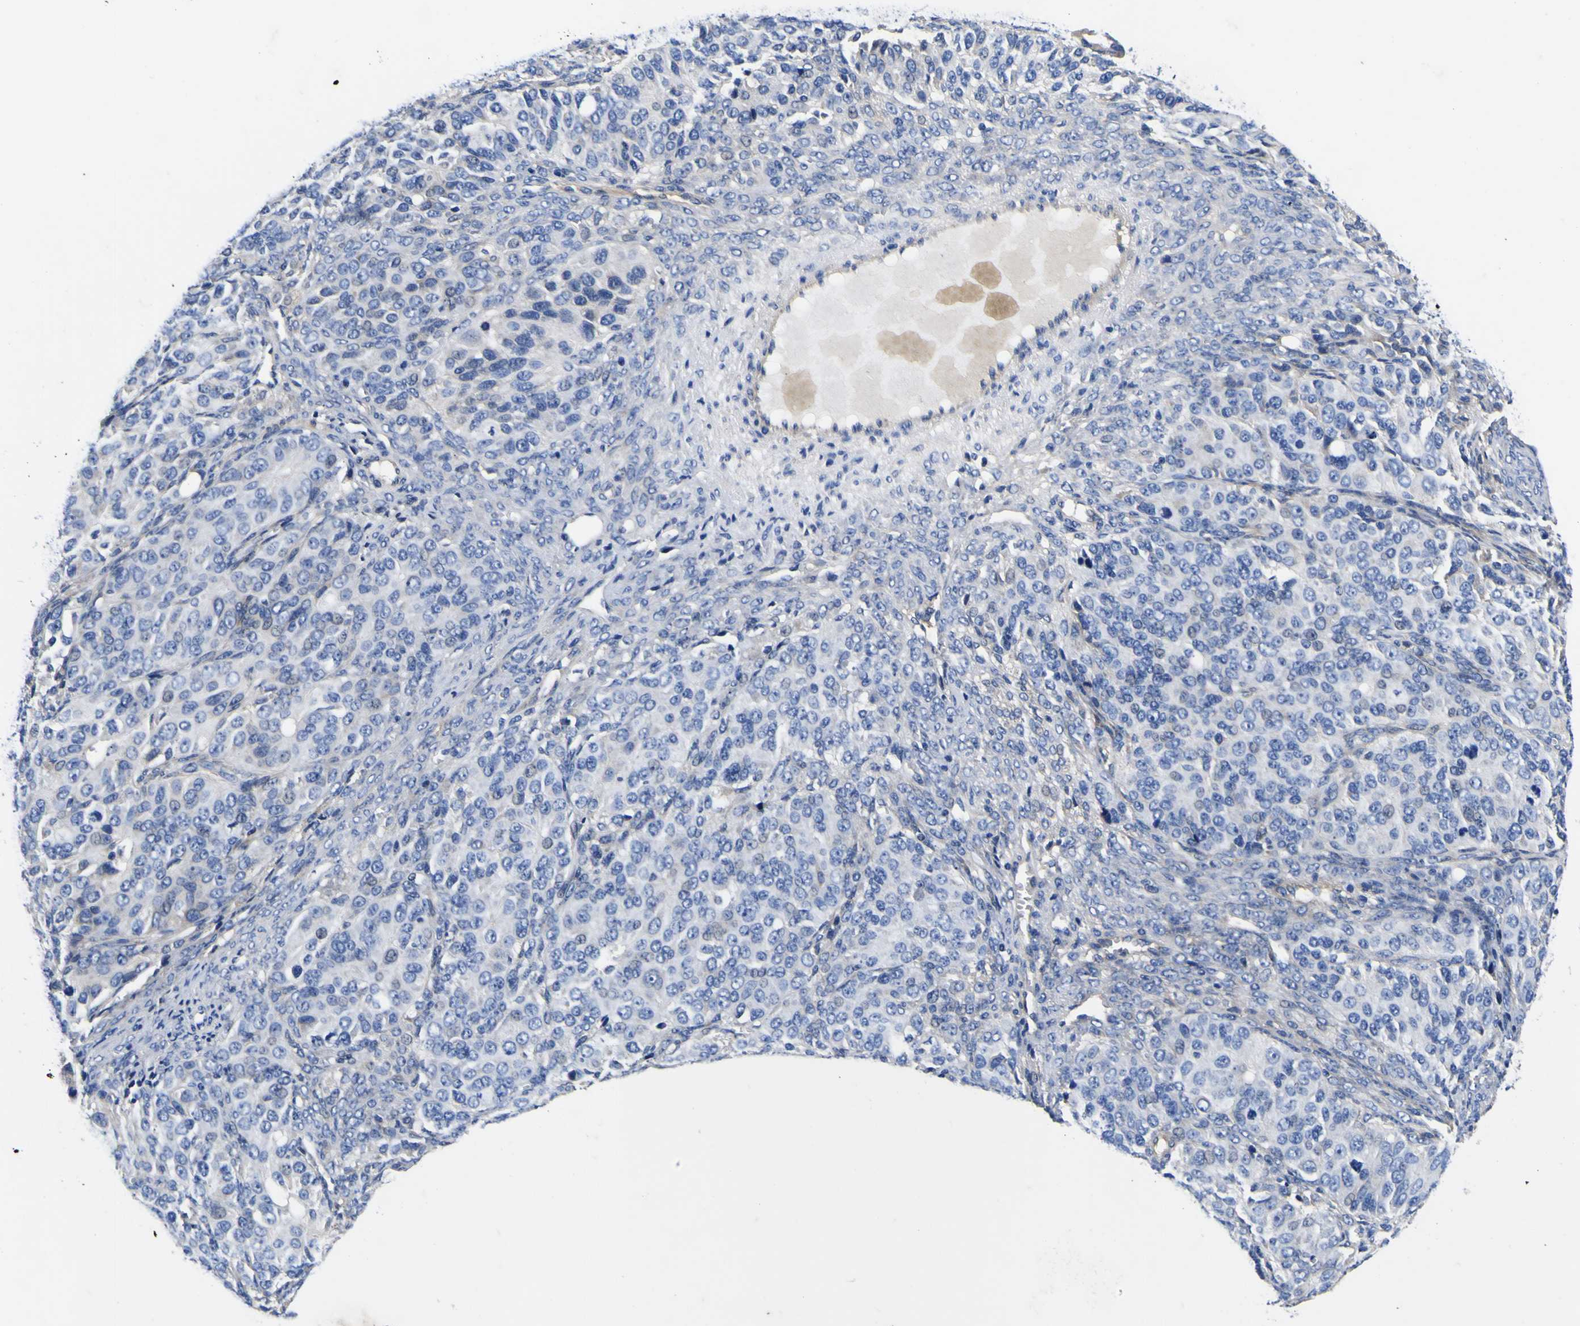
{"staining": {"intensity": "negative", "quantity": "none", "location": "none"}, "tissue": "ovarian cancer", "cell_type": "Tumor cells", "image_type": "cancer", "snomed": [{"axis": "morphology", "description": "Carcinoma, endometroid"}, {"axis": "topography", "description": "Ovary"}], "caption": "High power microscopy histopathology image of an IHC image of ovarian cancer (endometroid carcinoma), revealing no significant positivity in tumor cells.", "gene": "VASN", "patient": {"sex": "female", "age": 51}}